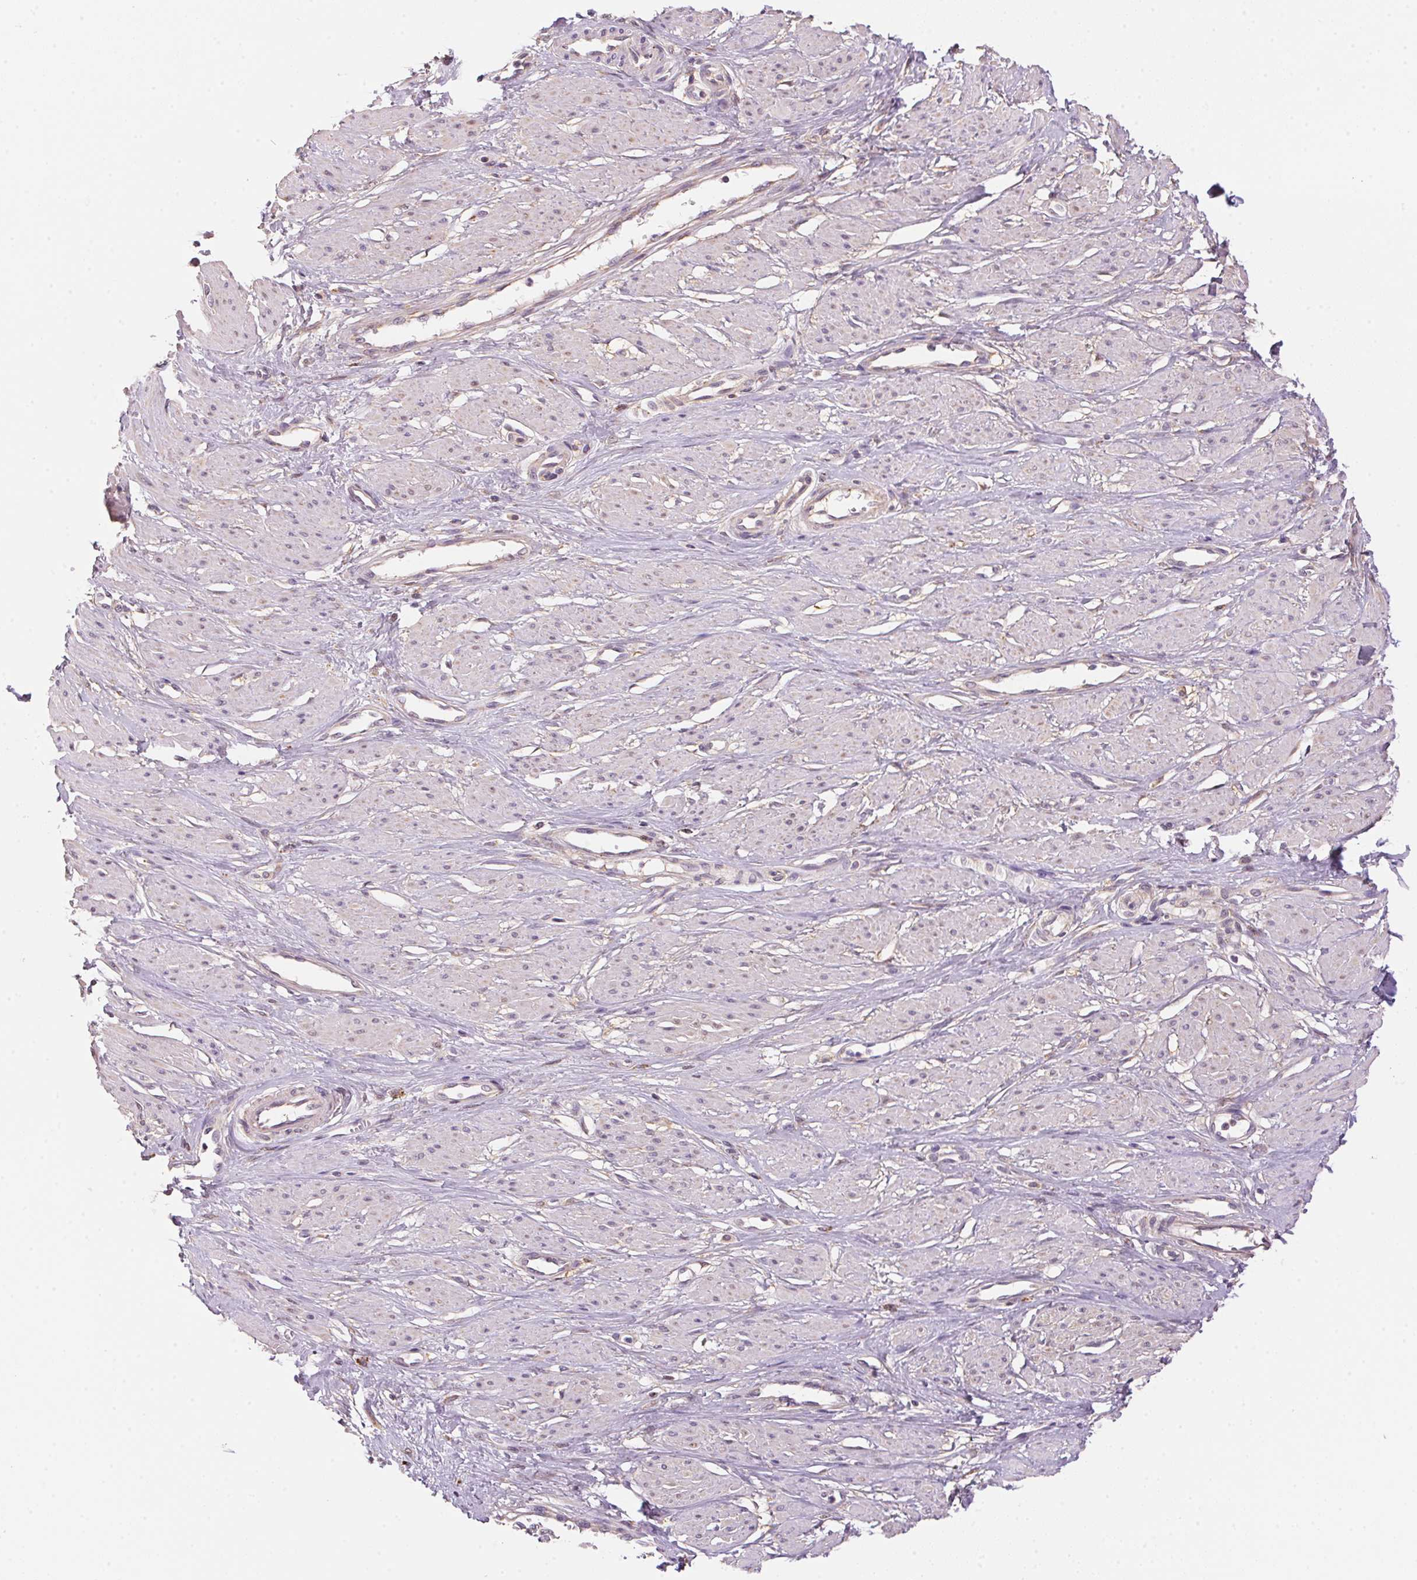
{"staining": {"intensity": "weak", "quantity": "<25%", "location": "cytoplasmic/membranous"}, "tissue": "smooth muscle", "cell_type": "Smooth muscle cells", "image_type": "normal", "snomed": [{"axis": "morphology", "description": "Normal tissue, NOS"}, {"axis": "topography", "description": "Smooth muscle"}, {"axis": "topography", "description": "Uterus"}], "caption": "This is an IHC photomicrograph of unremarkable smooth muscle. There is no staining in smooth muscle cells.", "gene": "ADH5", "patient": {"sex": "female", "age": 39}}